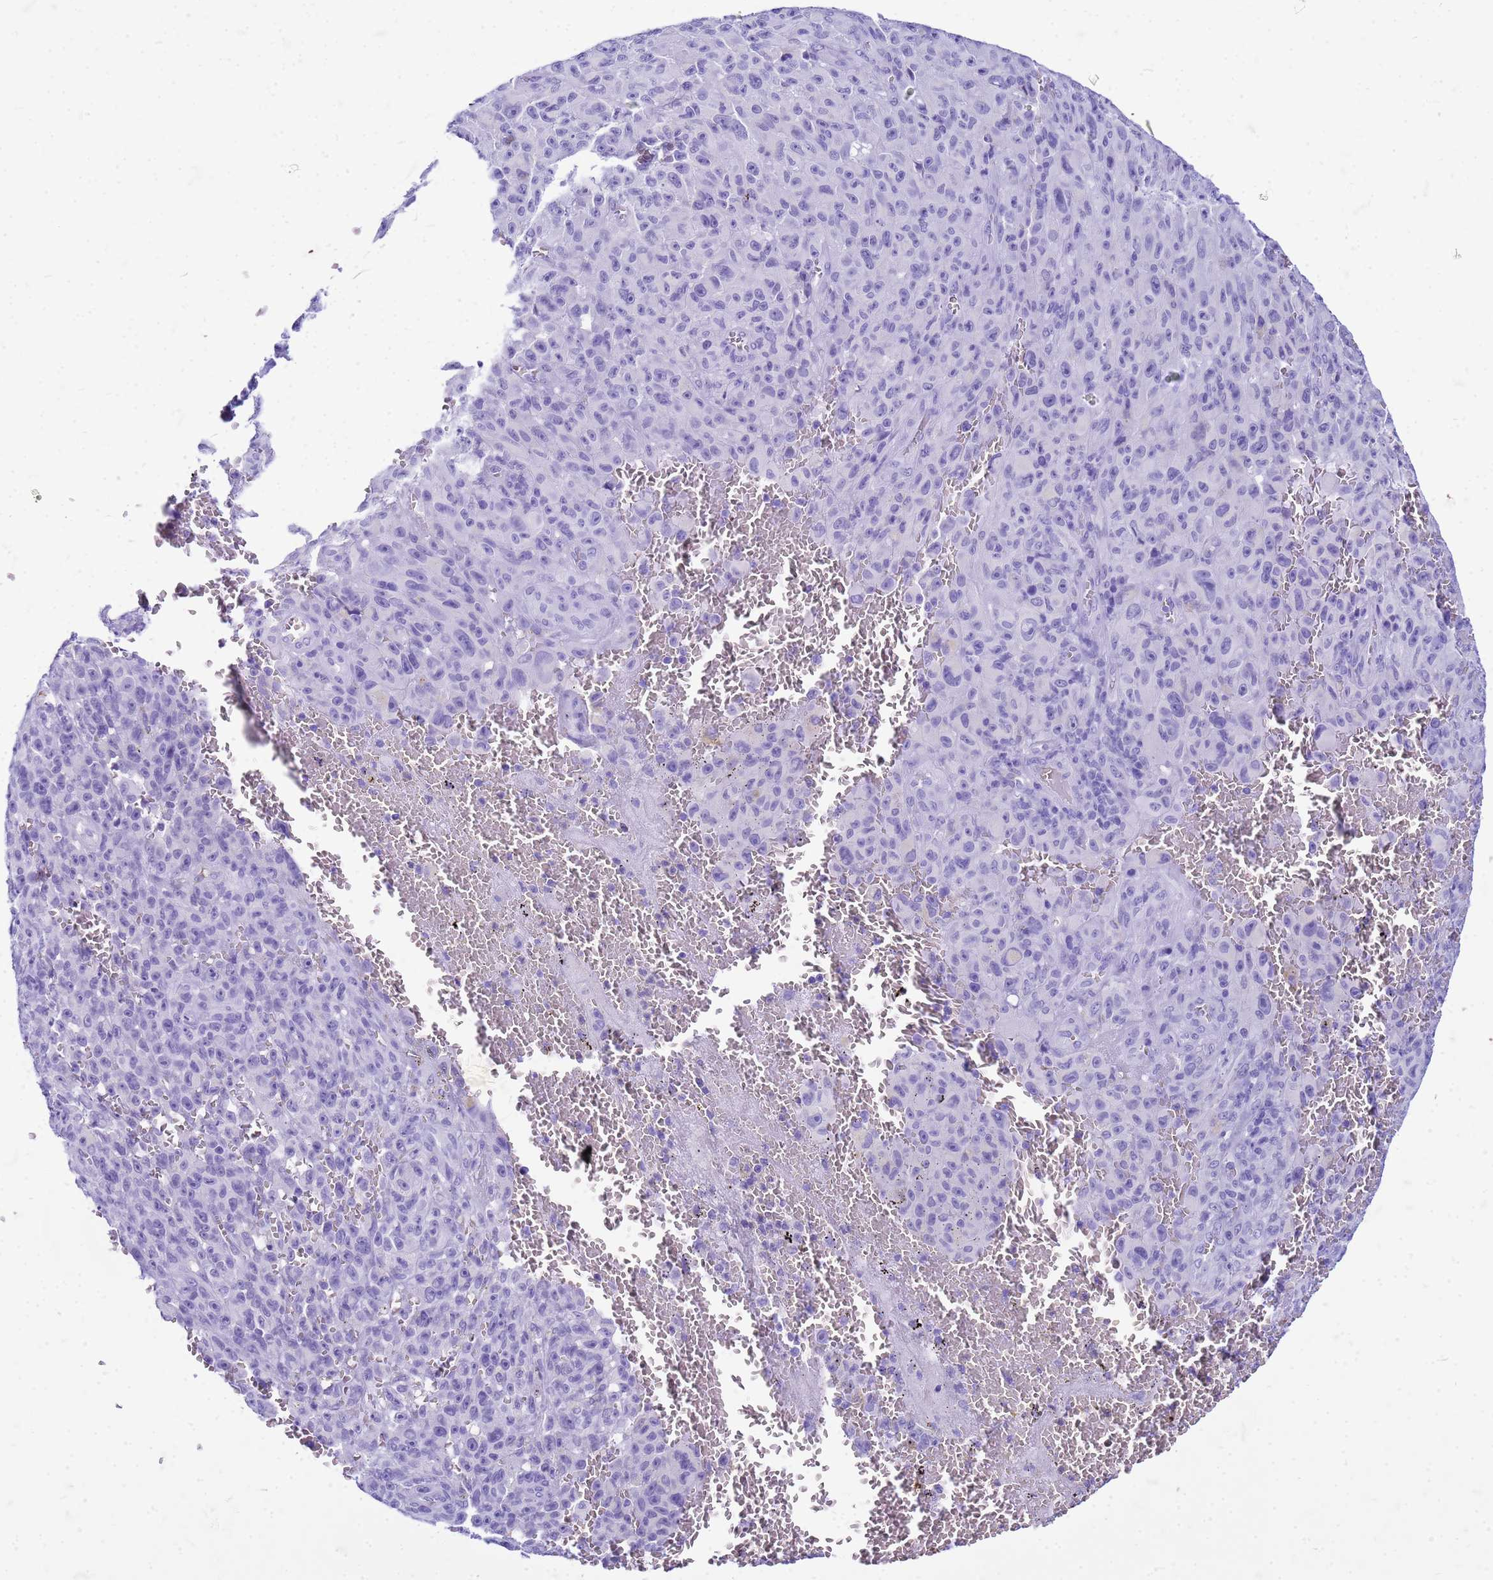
{"staining": {"intensity": "negative", "quantity": "none", "location": "none"}, "tissue": "melanoma", "cell_type": "Tumor cells", "image_type": "cancer", "snomed": [{"axis": "morphology", "description": "Malignant melanoma, NOS"}, {"axis": "topography", "description": "Skin"}], "caption": "Immunohistochemistry (IHC) photomicrograph of neoplastic tissue: malignant melanoma stained with DAB demonstrates no significant protein positivity in tumor cells.", "gene": "CFAP100", "patient": {"sex": "female", "age": 82}}